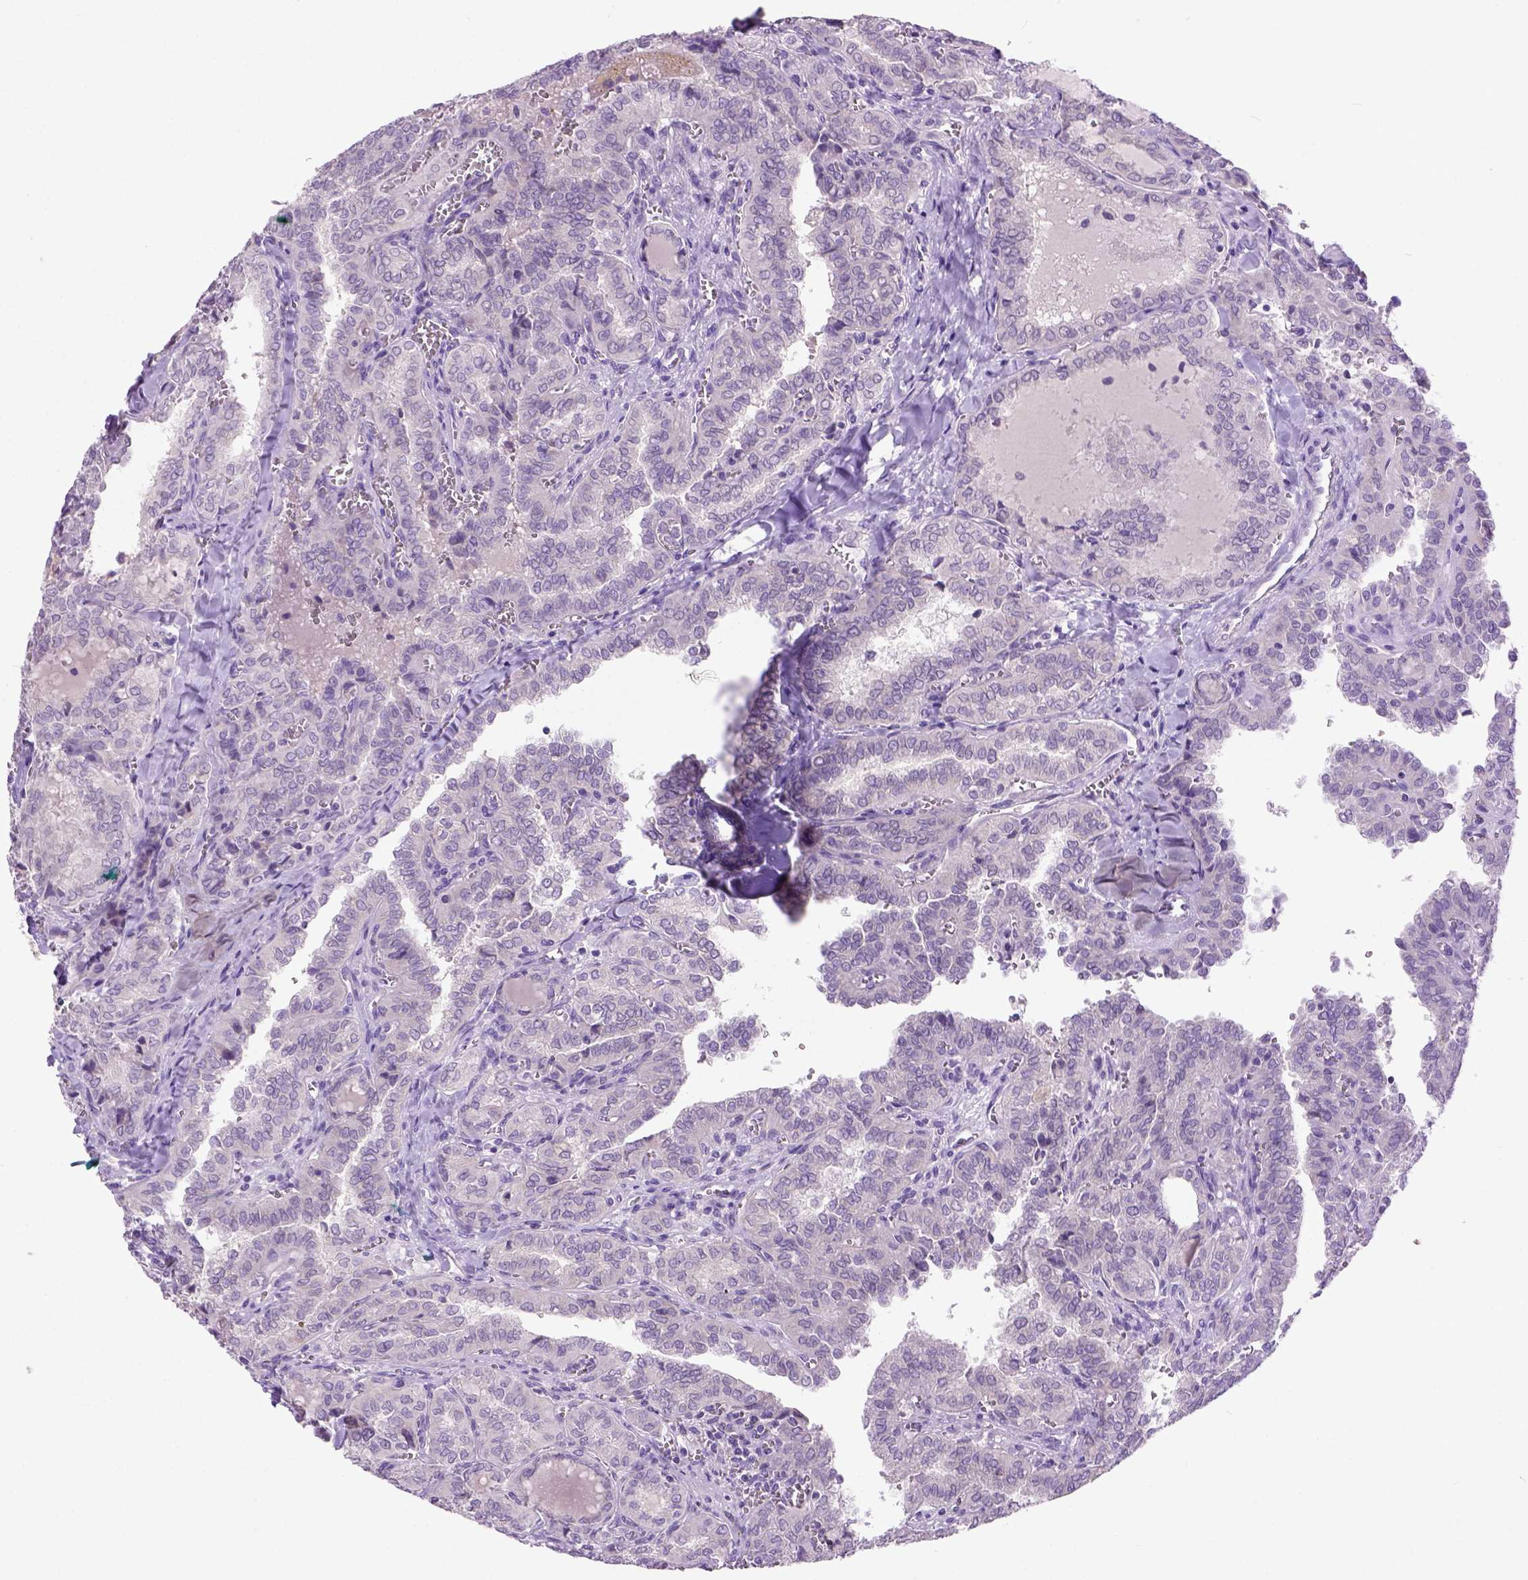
{"staining": {"intensity": "negative", "quantity": "none", "location": "none"}, "tissue": "thyroid cancer", "cell_type": "Tumor cells", "image_type": "cancer", "snomed": [{"axis": "morphology", "description": "Papillary adenocarcinoma, NOS"}, {"axis": "topography", "description": "Thyroid gland"}], "caption": "Immunohistochemistry image of thyroid papillary adenocarcinoma stained for a protein (brown), which displays no expression in tumor cells.", "gene": "MAPT", "patient": {"sex": "female", "age": 41}}